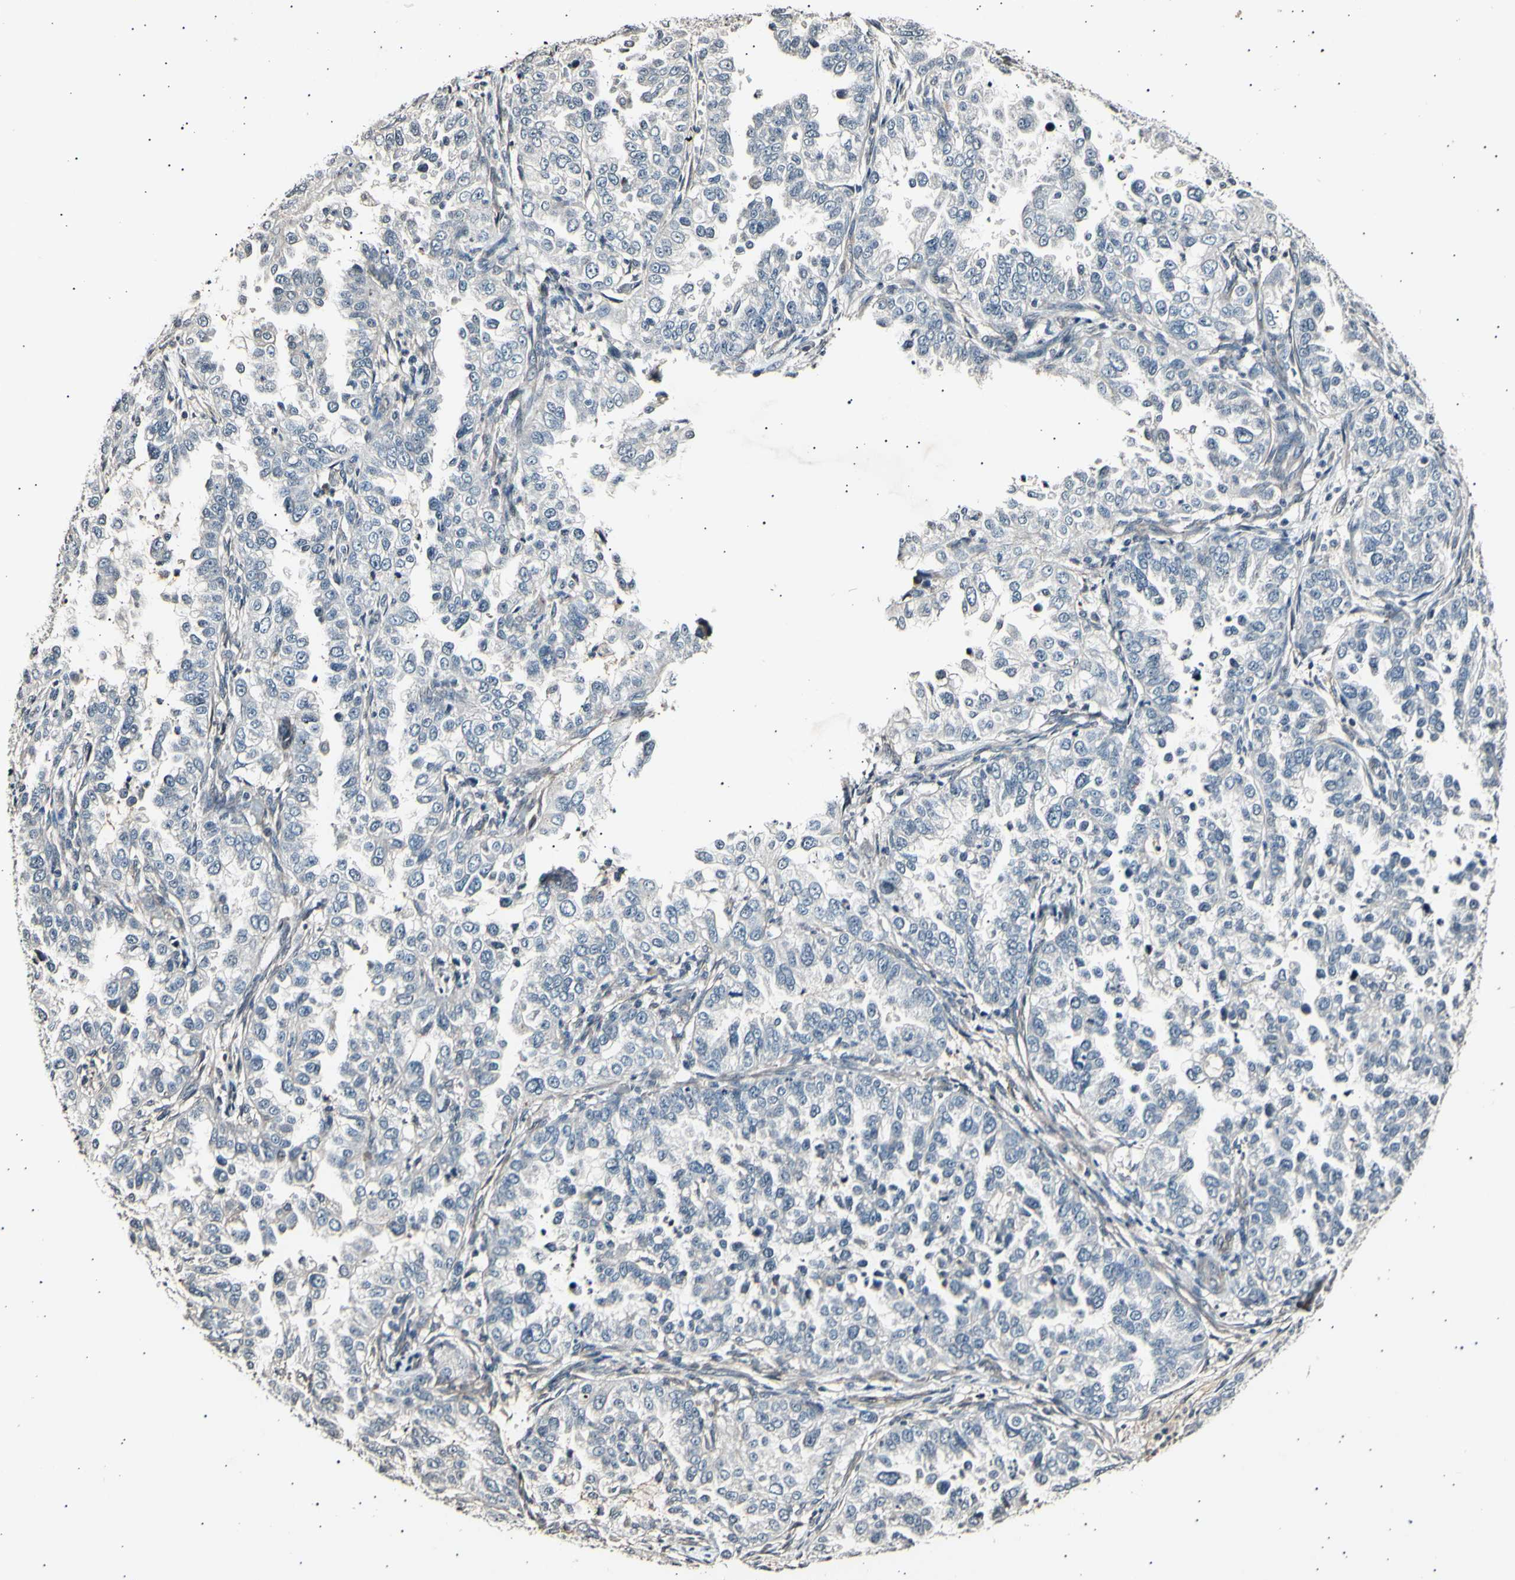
{"staining": {"intensity": "negative", "quantity": "none", "location": "none"}, "tissue": "endometrial cancer", "cell_type": "Tumor cells", "image_type": "cancer", "snomed": [{"axis": "morphology", "description": "Adenocarcinoma, NOS"}, {"axis": "topography", "description": "Endometrium"}], "caption": "The immunohistochemistry photomicrograph has no significant positivity in tumor cells of adenocarcinoma (endometrial) tissue.", "gene": "AK1", "patient": {"sex": "female", "age": 85}}